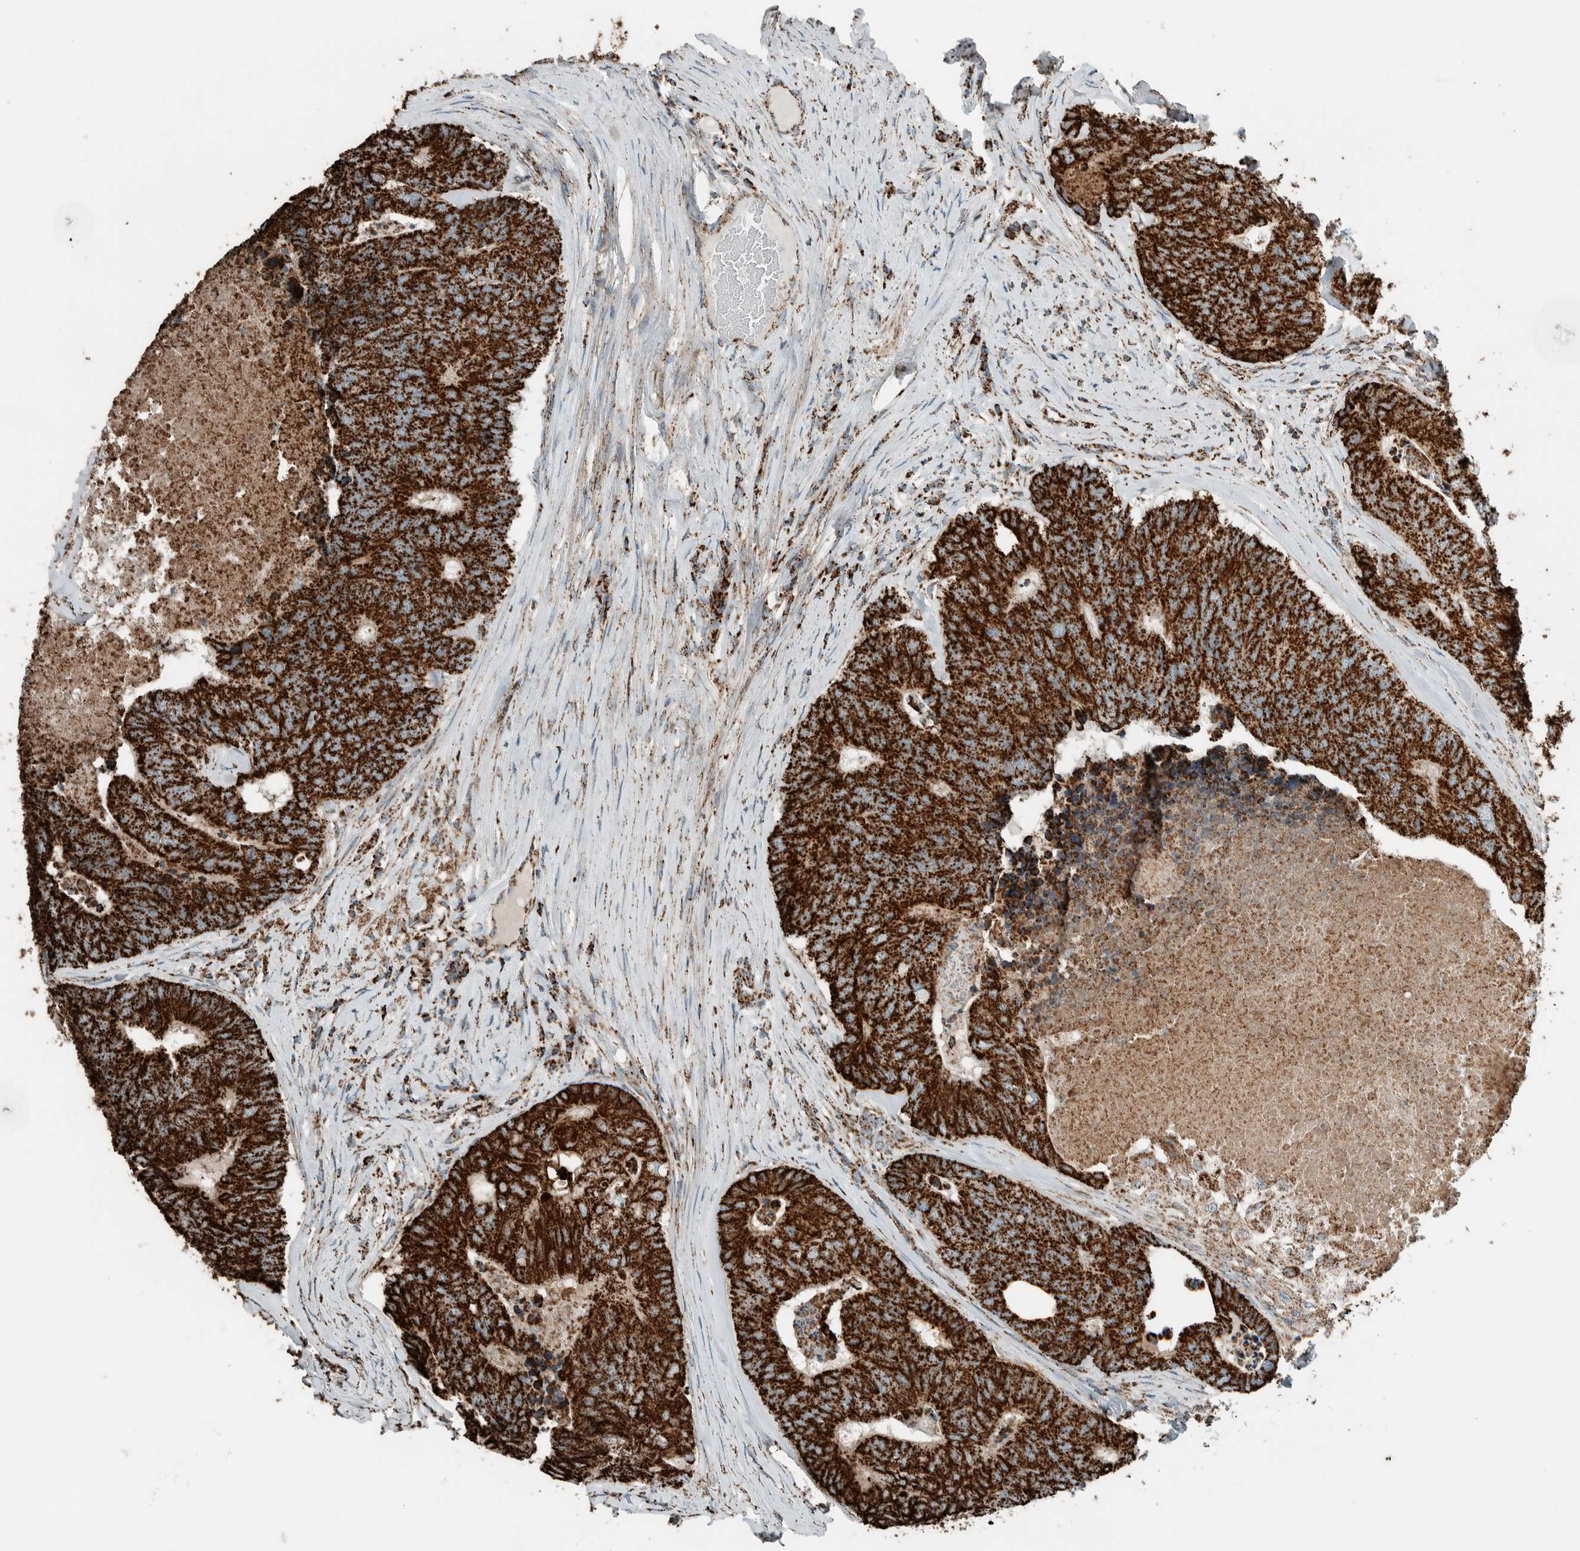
{"staining": {"intensity": "strong", "quantity": ">75%", "location": "cytoplasmic/membranous"}, "tissue": "colorectal cancer", "cell_type": "Tumor cells", "image_type": "cancer", "snomed": [{"axis": "morphology", "description": "Adenocarcinoma, NOS"}, {"axis": "topography", "description": "Colon"}], "caption": "Immunohistochemistry (IHC) (DAB) staining of colorectal adenocarcinoma reveals strong cytoplasmic/membranous protein expression in approximately >75% of tumor cells.", "gene": "ZNF454", "patient": {"sex": "female", "age": 67}}